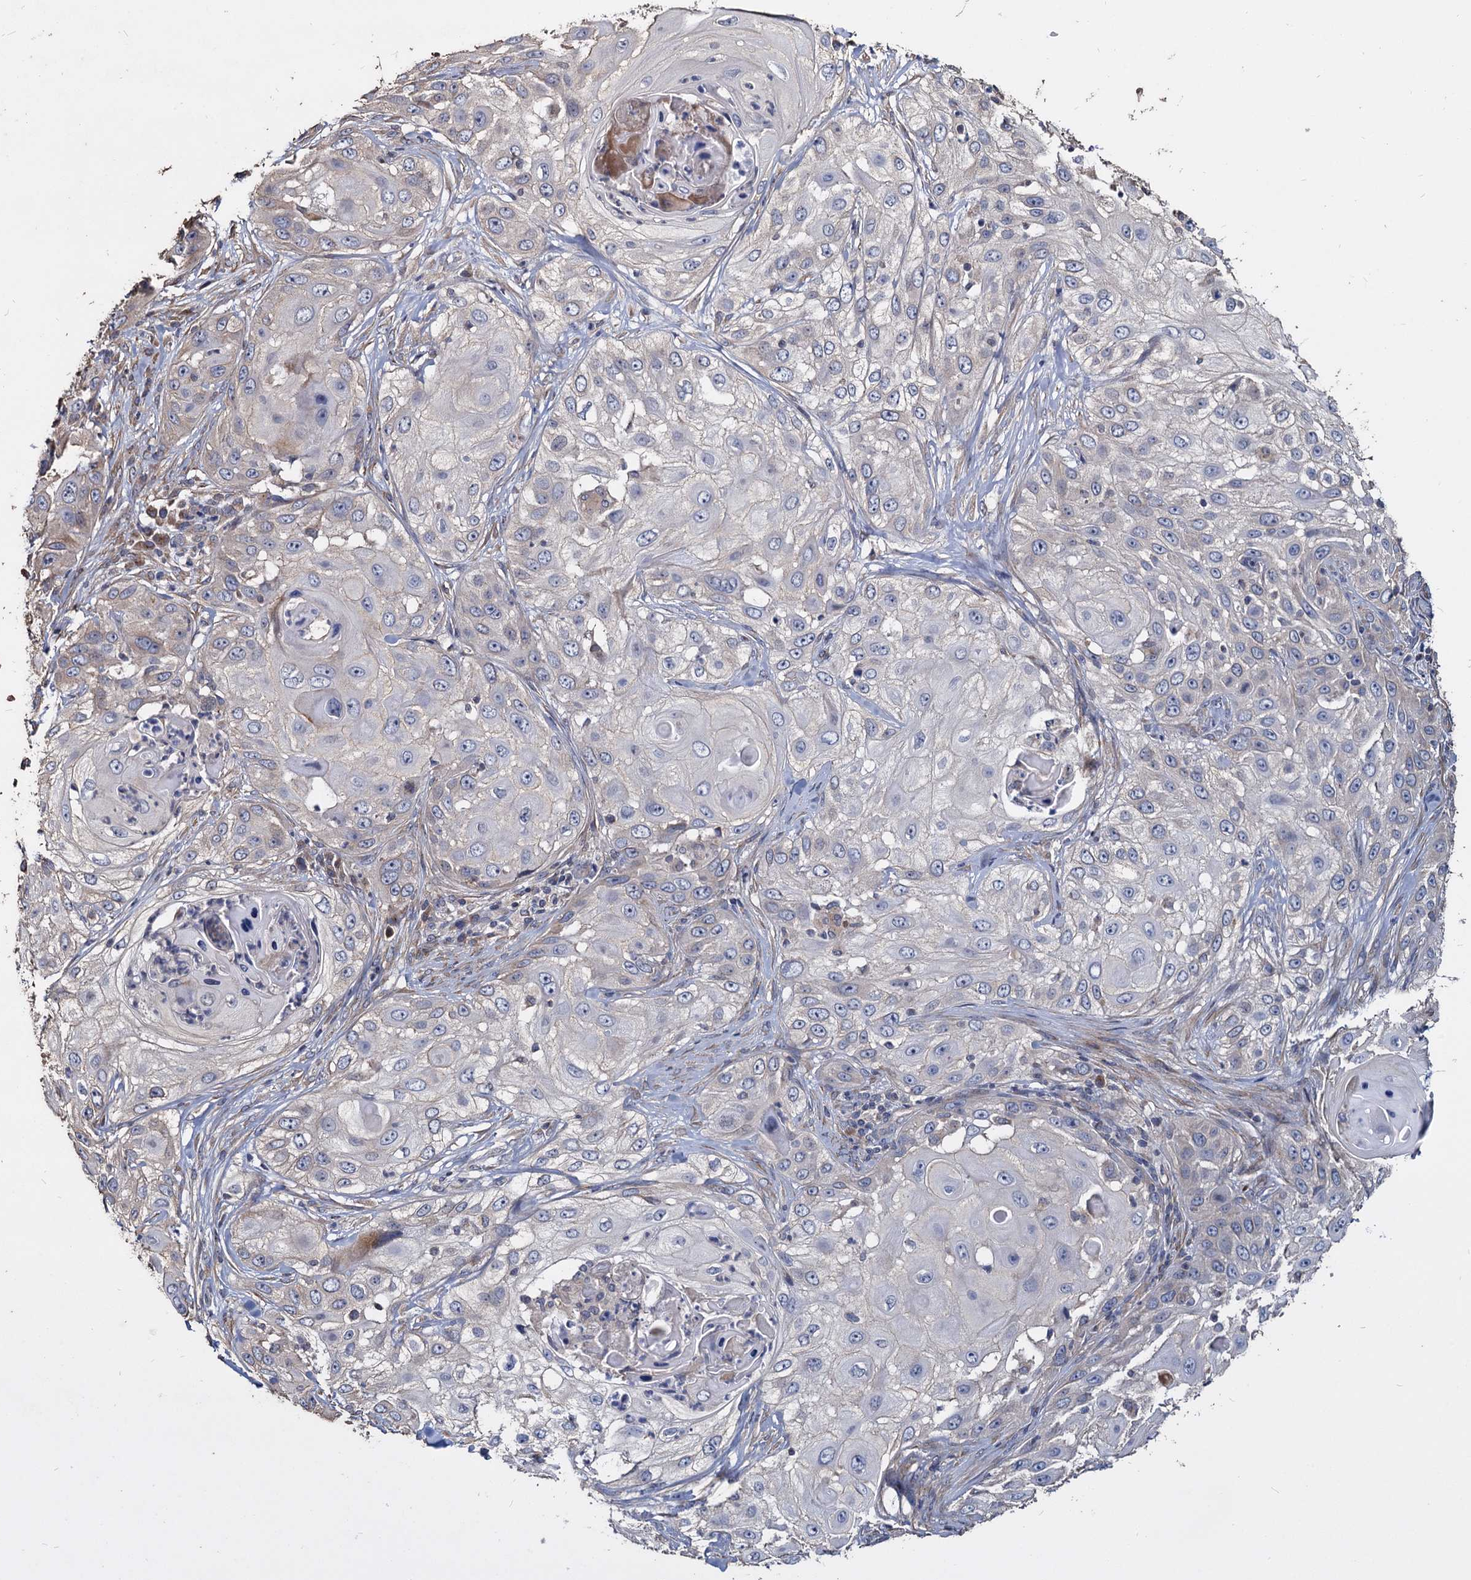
{"staining": {"intensity": "negative", "quantity": "none", "location": "none"}, "tissue": "skin cancer", "cell_type": "Tumor cells", "image_type": "cancer", "snomed": [{"axis": "morphology", "description": "Squamous cell carcinoma, NOS"}, {"axis": "topography", "description": "Skin"}], "caption": "Histopathology image shows no significant protein positivity in tumor cells of squamous cell carcinoma (skin). Brightfield microscopy of immunohistochemistry (IHC) stained with DAB (brown) and hematoxylin (blue), captured at high magnification.", "gene": "DEPDC4", "patient": {"sex": "female", "age": 44}}